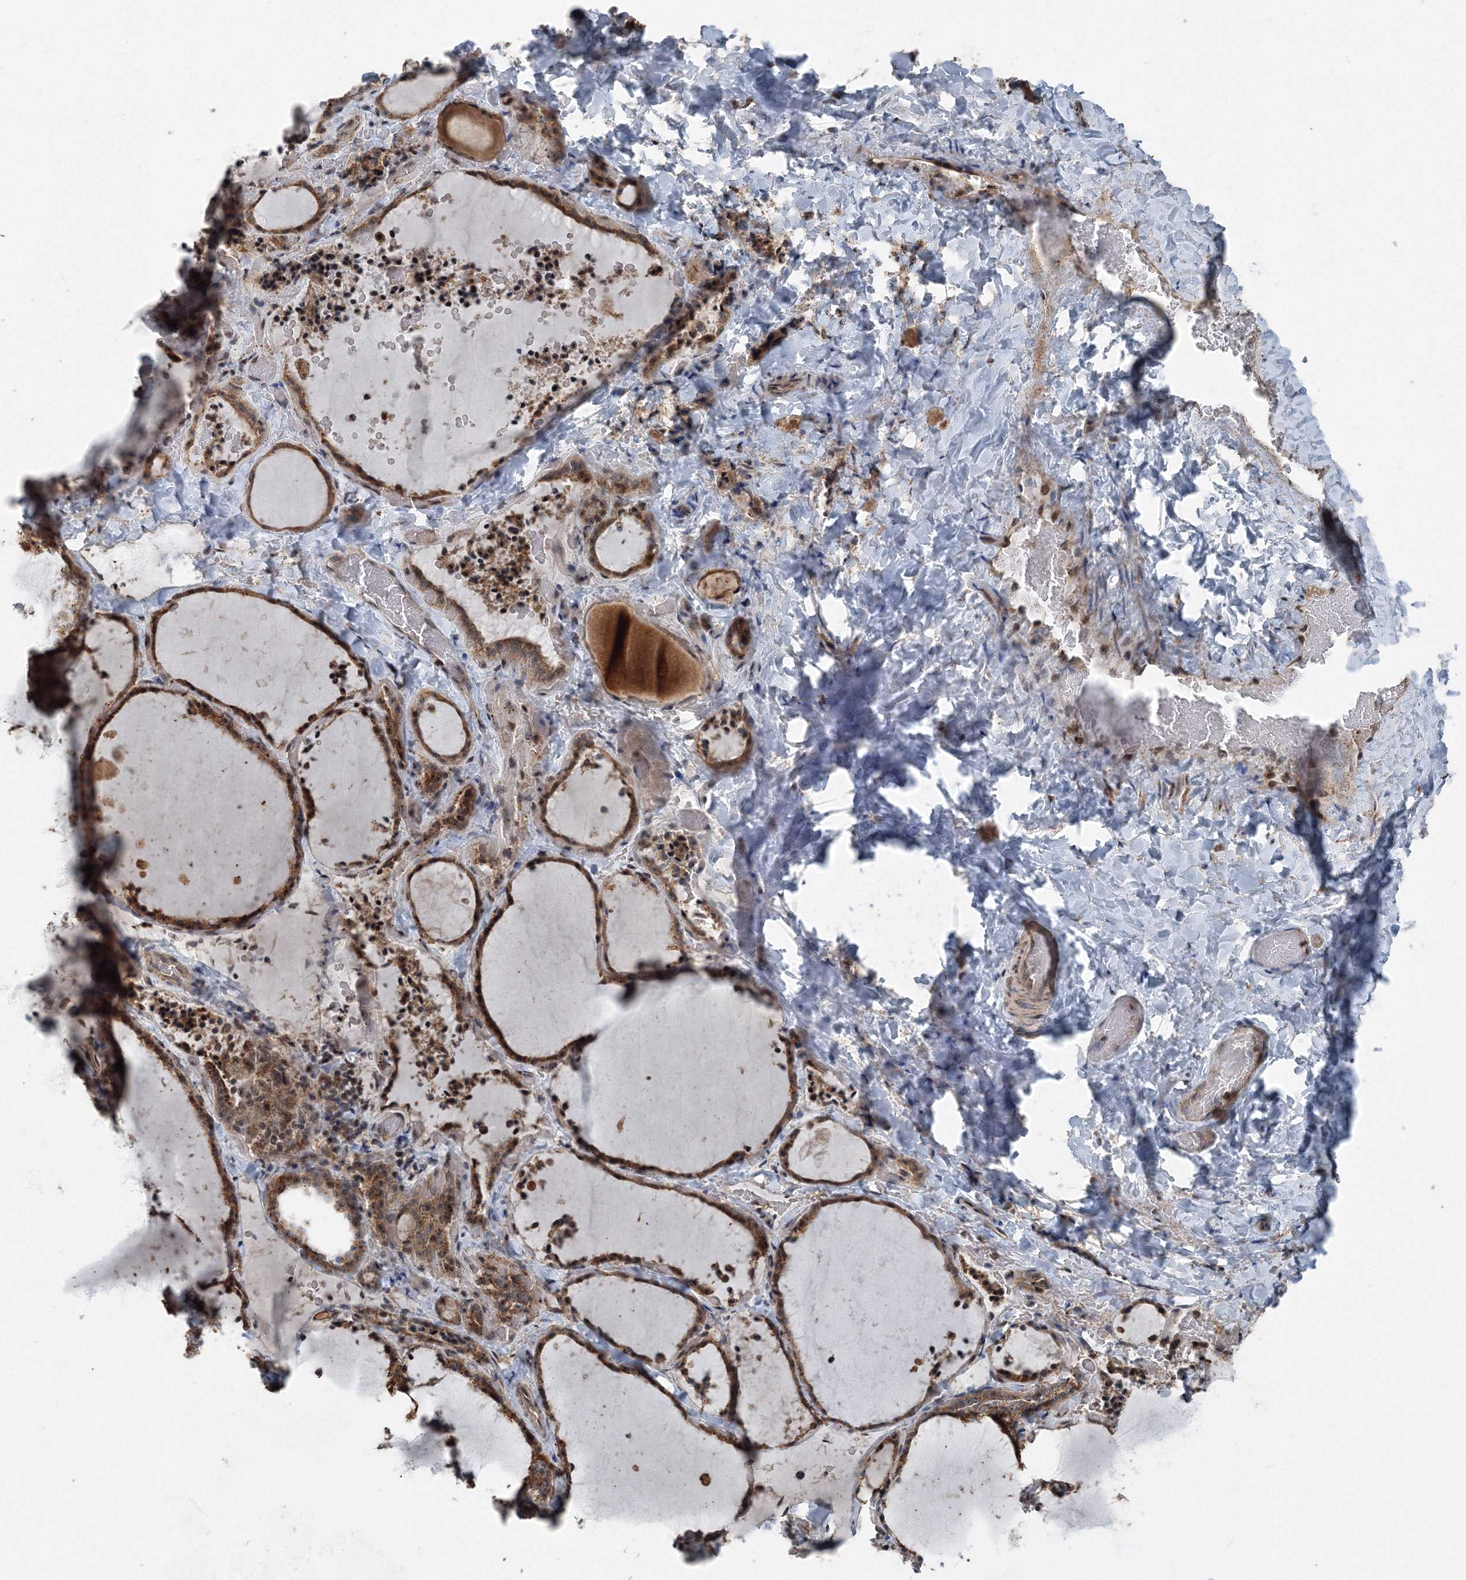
{"staining": {"intensity": "strong", "quantity": ">75%", "location": "cytoplasmic/membranous"}, "tissue": "thyroid gland", "cell_type": "Glandular cells", "image_type": "normal", "snomed": [{"axis": "morphology", "description": "Normal tissue, NOS"}, {"axis": "topography", "description": "Thyroid gland"}], "caption": "Immunohistochemical staining of normal human thyroid gland demonstrates >75% levels of strong cytoplasmic/membranous protein expression in about >75% of glandular cells. The protein of interest is stained brown, and the nuclei are stained in blue (DAB (3,3'-diaminobenzidine) IHC with brightfield microscopy, high magnification).", "gene": "AASDH", "patient": {"sex": "female", "age": 22}}